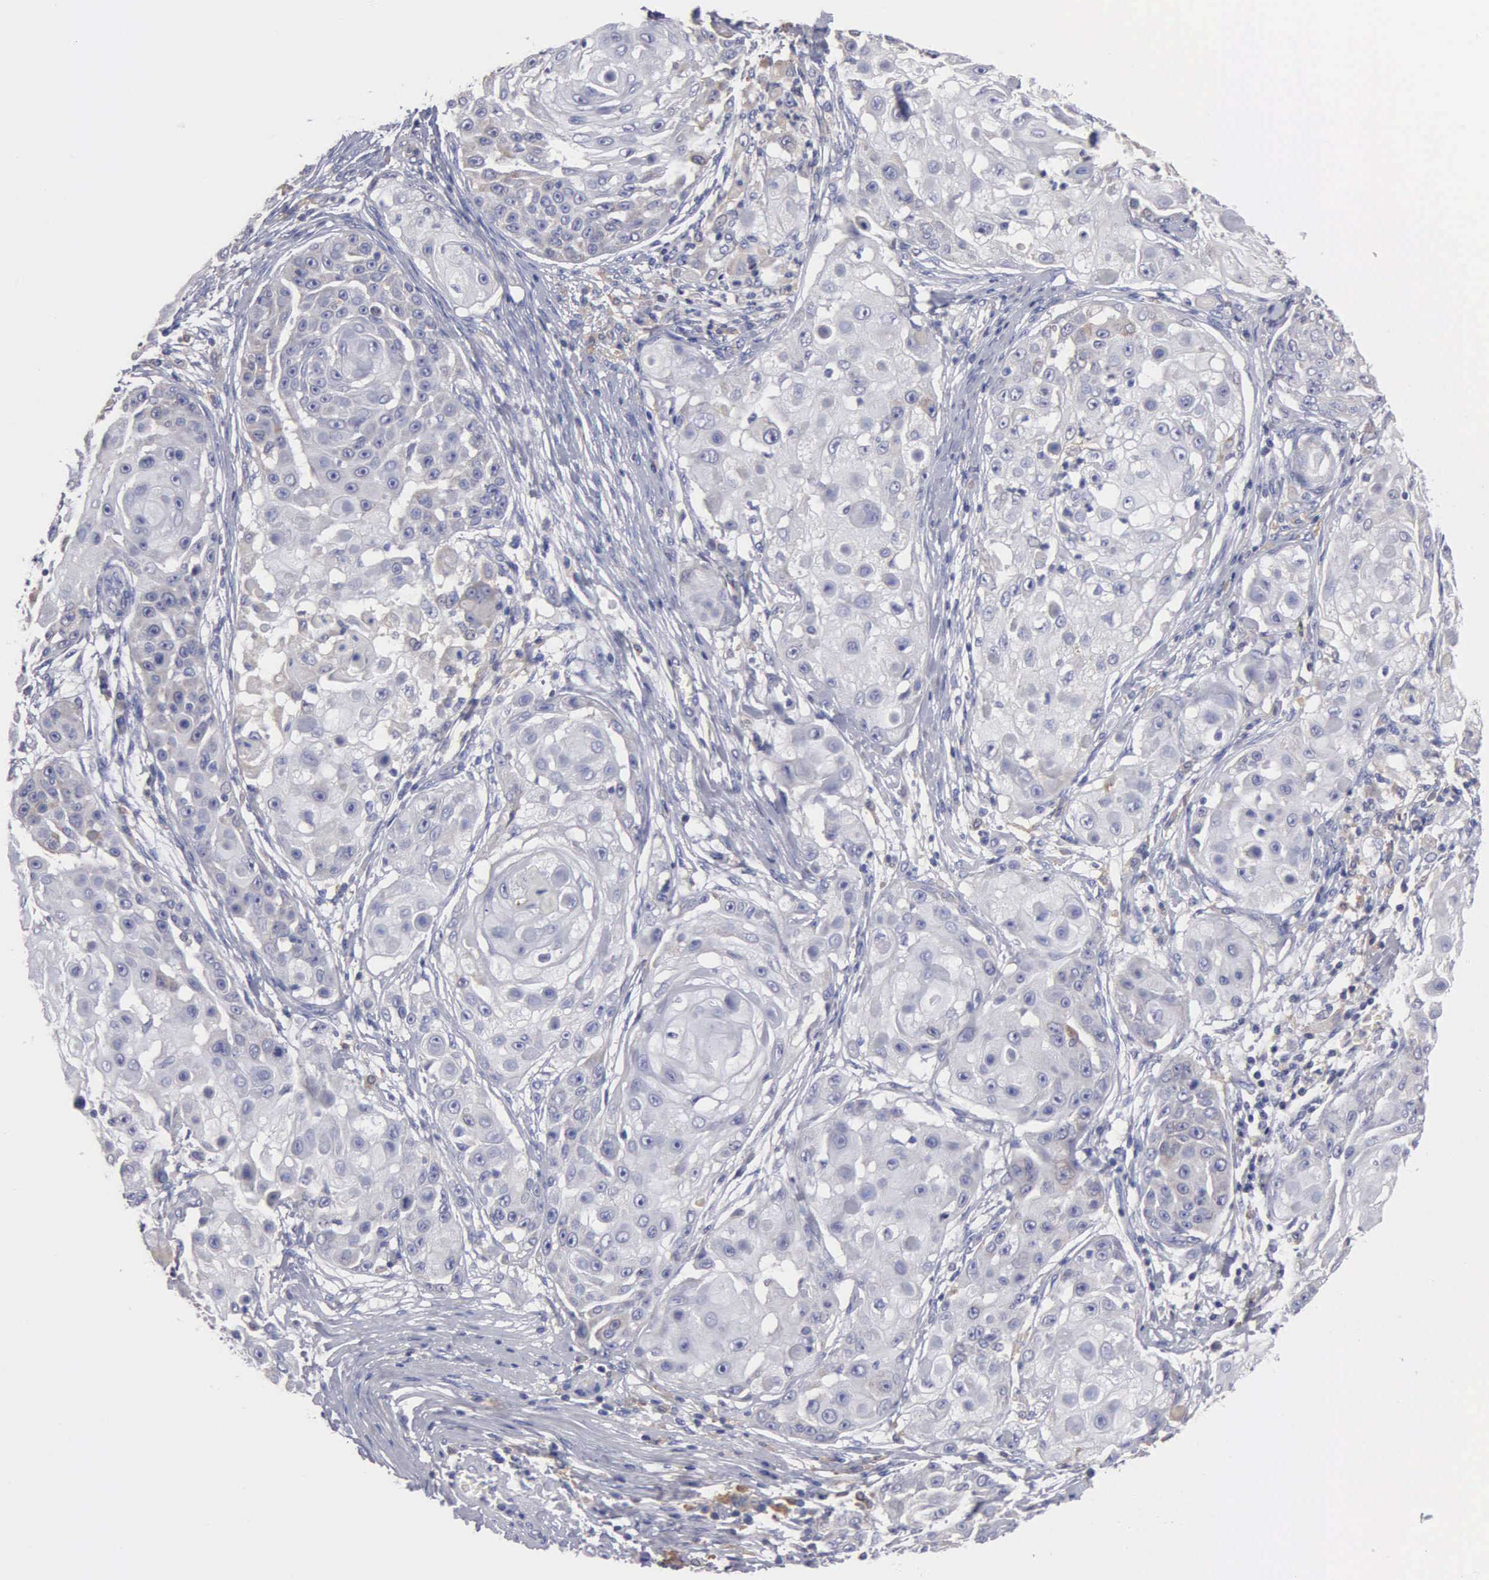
{"staining": {"intensity": "negative", "quantity": "none", "location": "none"}, "tissue": "skin cancer", "cell_type": "Tumor cells", "image_type": "cancer", "snomed": [{"axis": "morphology", "description": "Squamous cell carcinoma, NOS"}, {"axis": "topography", "description": "Skin"}], "caption": "High magnification brightfield microscopy of skin cancer (squamous cell carcinoma) stained with DAB (brown) and counterstained with hematoxylin (blue): tumor cells show no significant staining.", "gene": "PTGS2", "patient": {"sex": "female", "age": 57}}